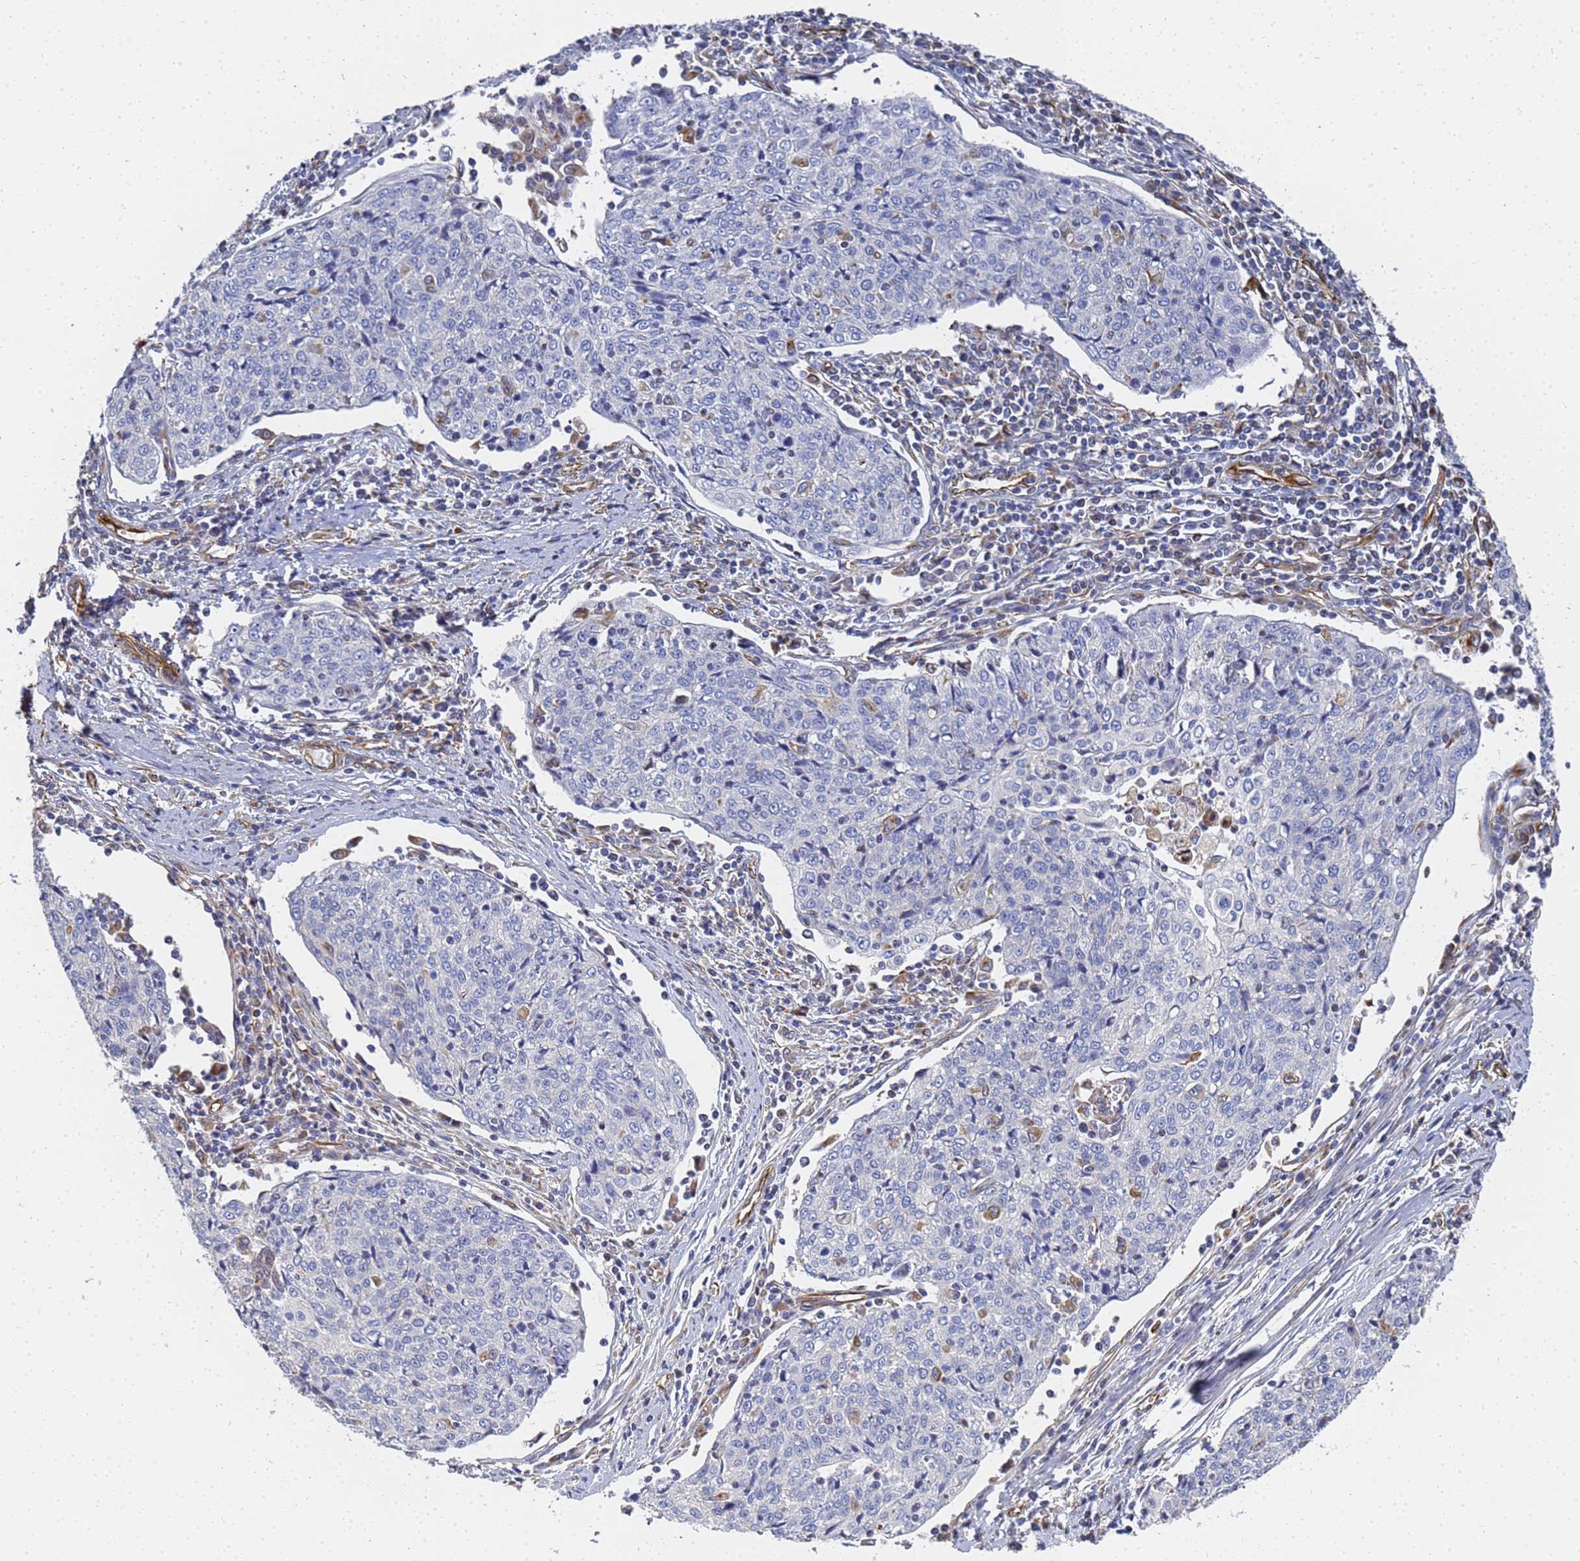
{"staining": {"intensity": "negative", "quantity": "none", "location": "none"}, "tissue": "cervical cancer", "cell_type": "Tumor cells", "image_type": "cancer", "snomed": [{"axis": "morphology", "description": "Squamous cell carcinoma, NOS"}, {"axis": "topography", "description": "Cervix"}], "caption": "Tumor cells are negative for brown protein staining in cervical cancer.", "gene": "SYT13", "patient": {"sex": "female", "age": 48}}